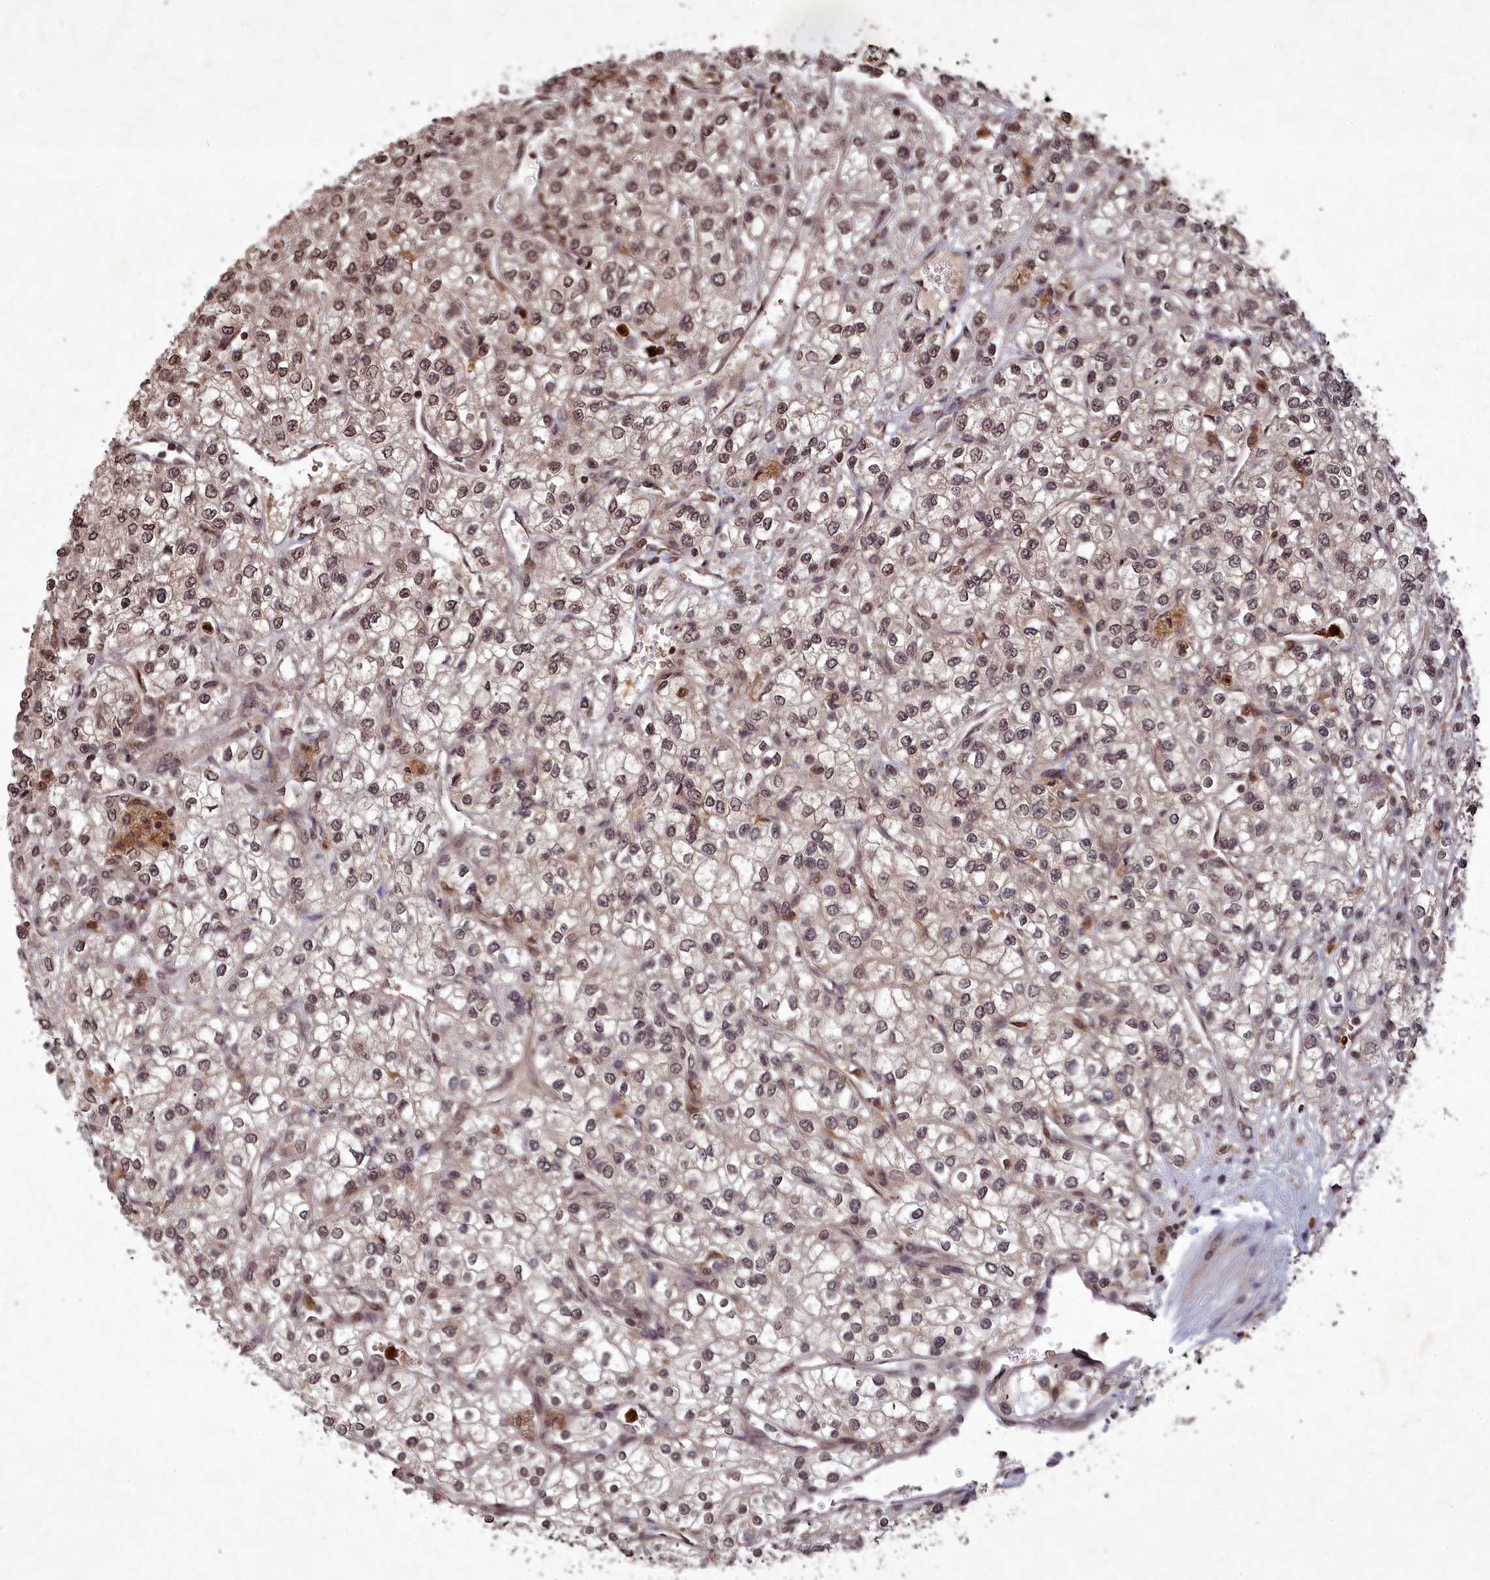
{"staining": {"intensity": "moderate", "quantity": ">75%", "location": "nuclear"}, "tissue": "renal cancer", "cell_type": "Tumor cells", "image_type": "cancer", "snomed": [{"axis": "morphology", "description": "Adenocarcinoma, NOS"}, {"axis": "topography", "description": "Kidney"}], "caption": "About >75% of tumor cells in renal adenocarcinoma display moderate nuclear protein staining as visualized by brown immunohistochemical staining.", "gene": "SRMS", "patient": {"sex": "male", "age": 80}}